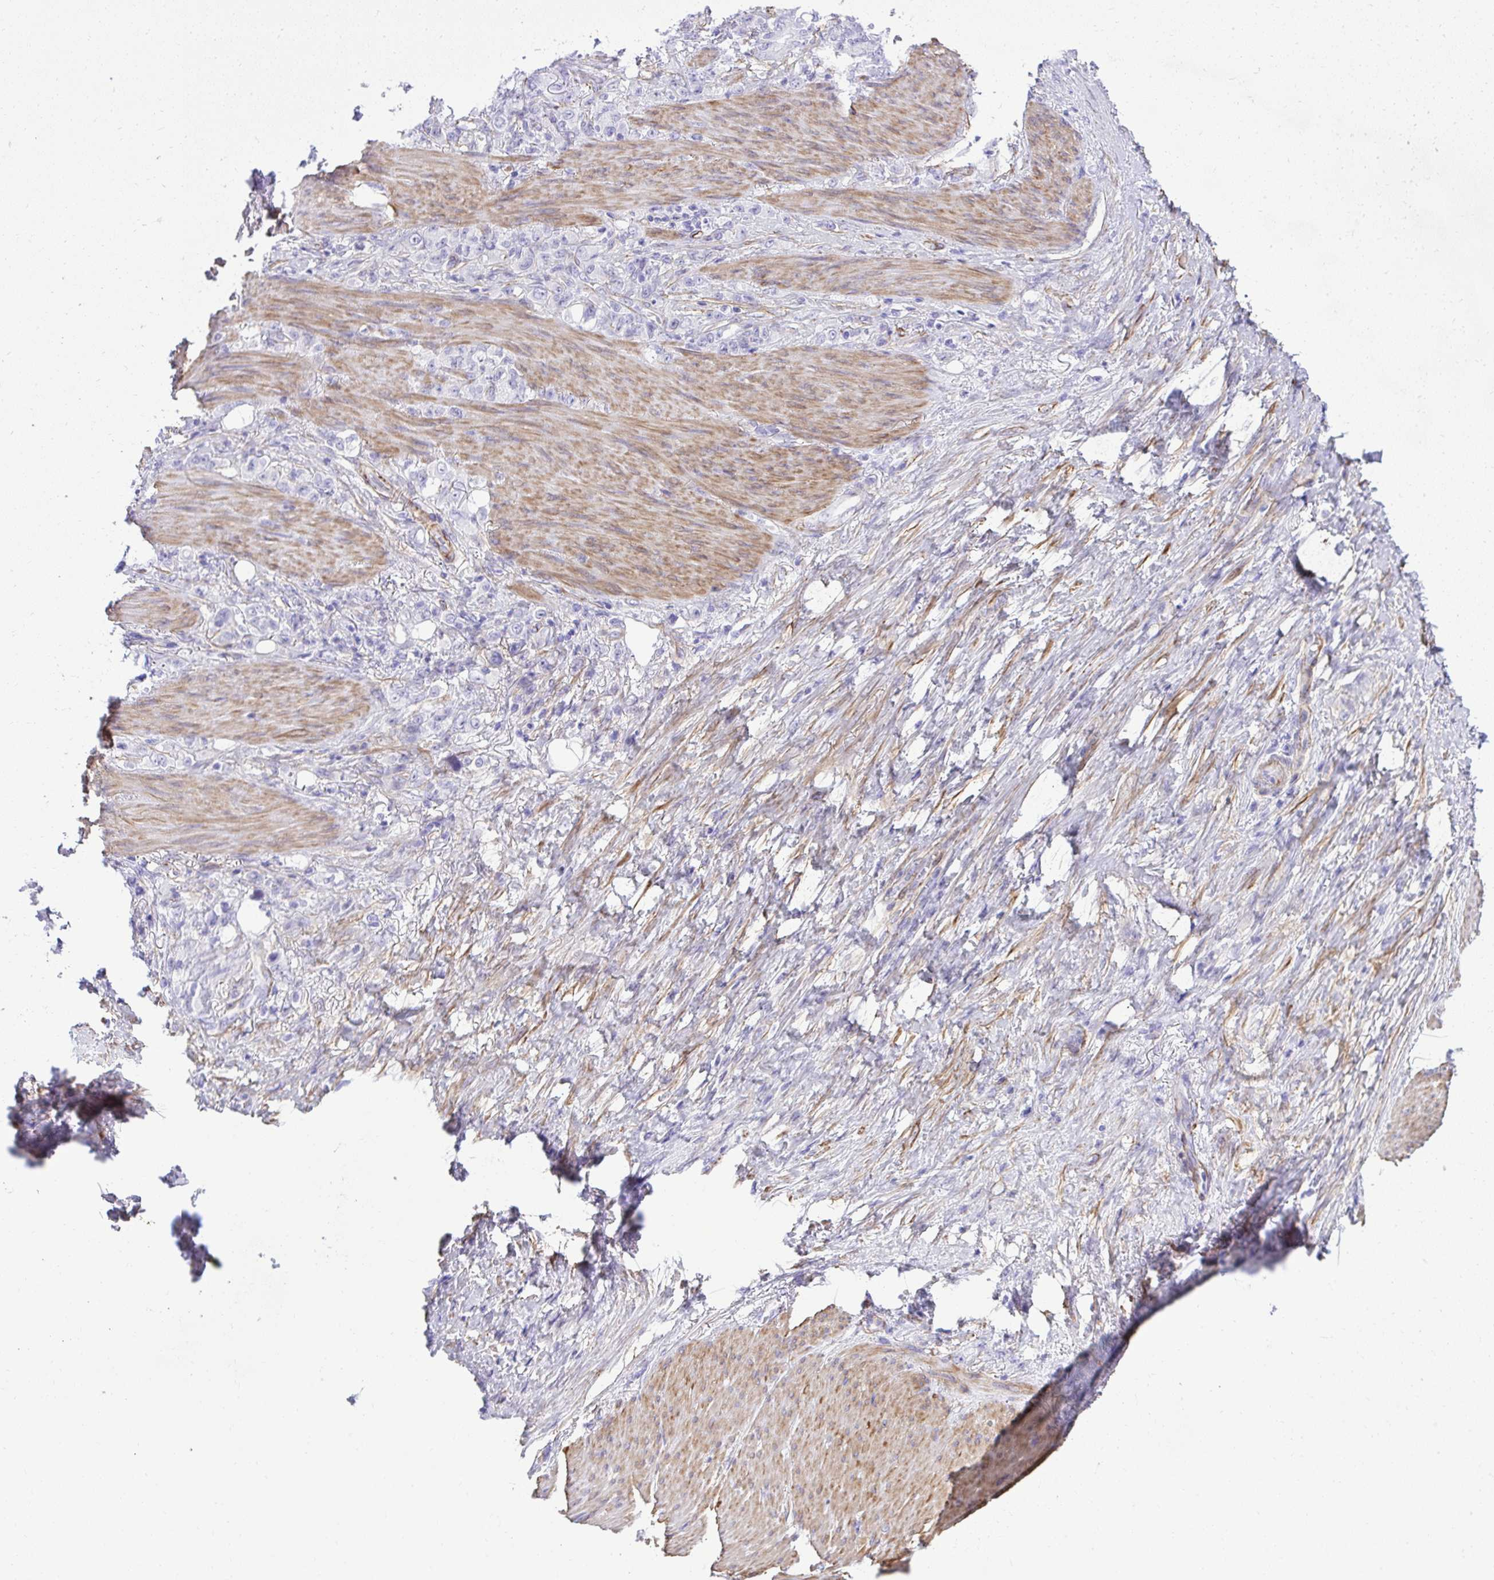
{"staining": {"intensity": "negative", "quantity": "none", "location": "none"}, "tissue": "stomach cancer", "cell_type": "Tumor cells", "image_type": "cancer", "snomed": [{"axis": "morphology", "description": "Normal tissue, NOS"}, {"axis": "morphology", "description": "Adenocarcinoma, NOS"}, {"axis": "topography", "description": "Stomach"}], "caption": "The immunohistochemistry (IHC) histopathology image has no significant staining in tumor cells of adenocarcinoma (stomach) tissue.", "gene": "PITPNM3", "patient": {"sex": "female", "age": 79}}